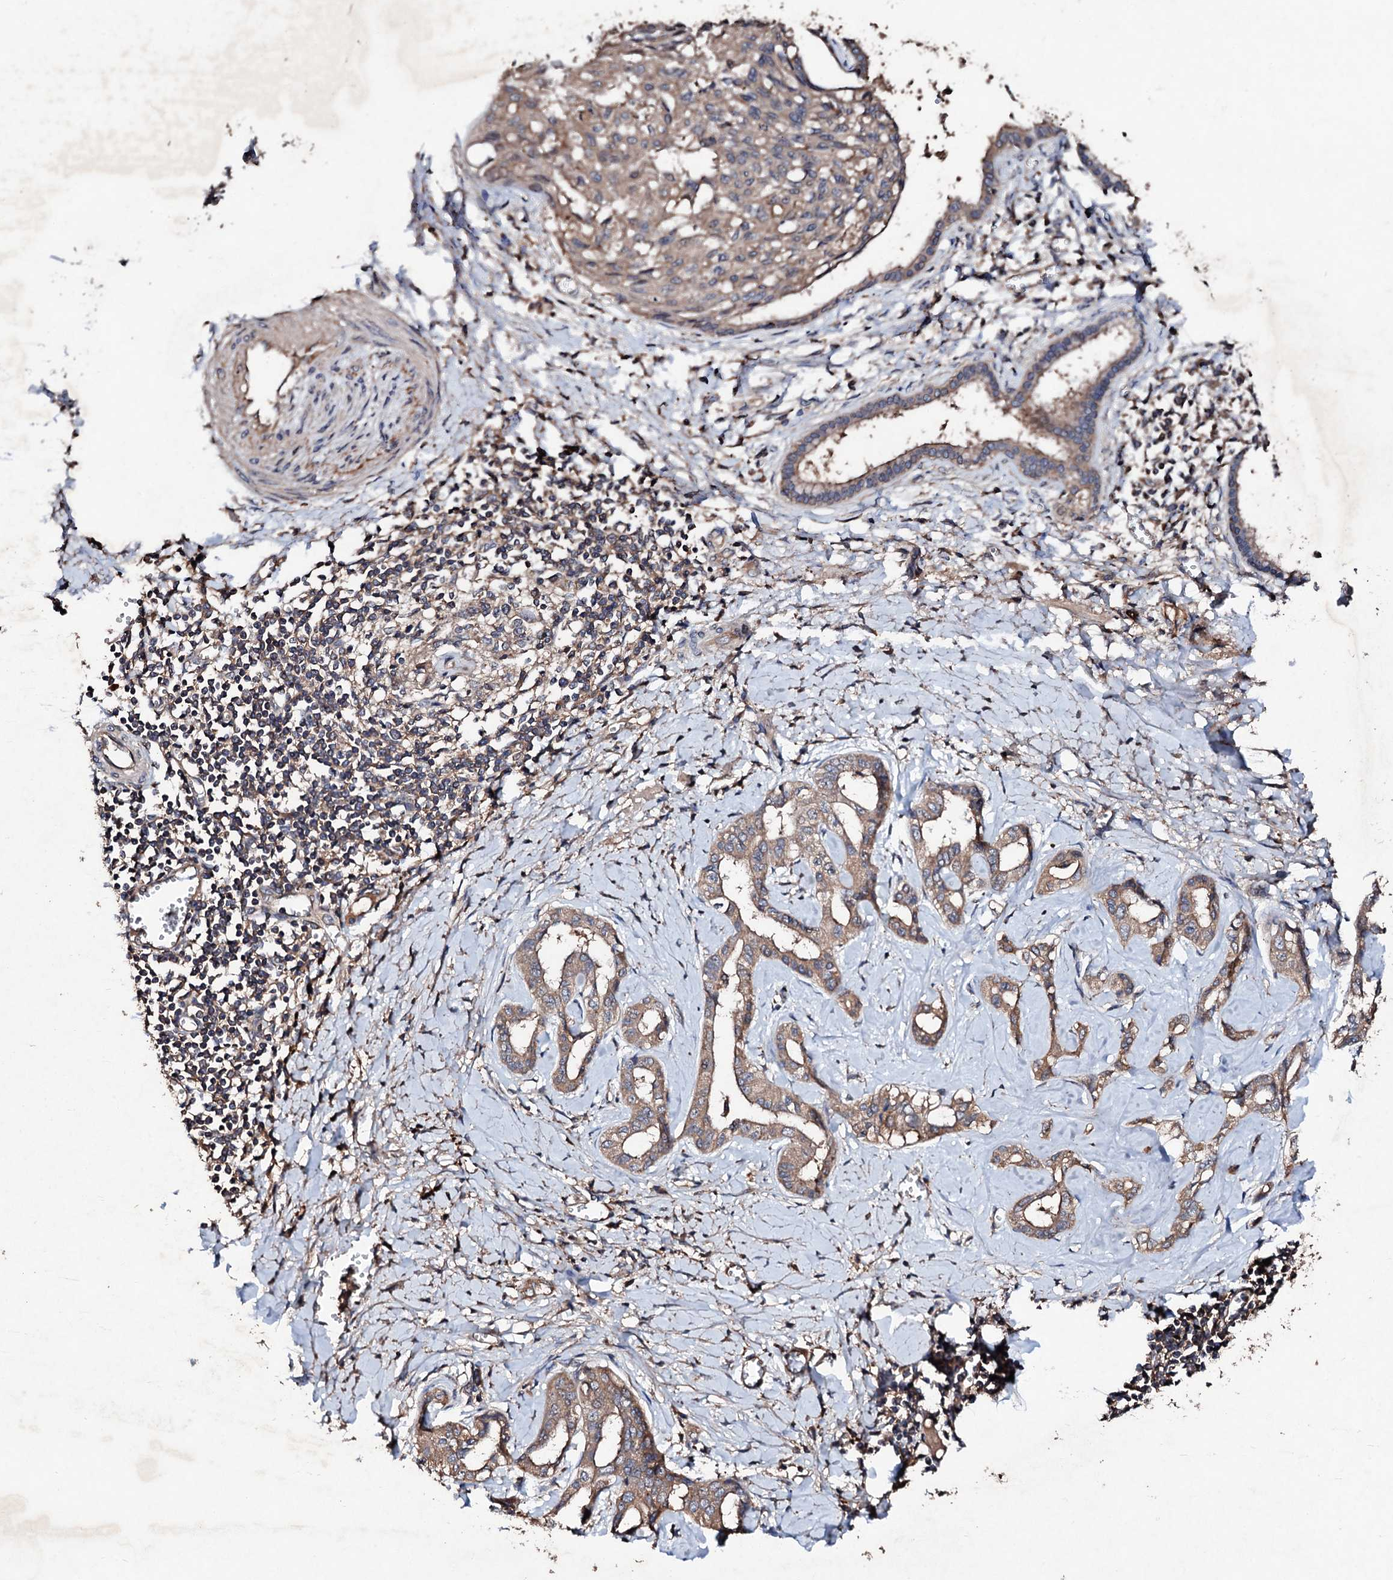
{"staining": {"intensity": "moderate", "quantity": ">75%", "location": "cytoplasmic/membranous"}, "tissue": "liver cancer", "cell_type": "Tumor cells", "image_type": "cancer", "snomed": [{"axis": "morphology", "description": "Cholangiocarcinoma"}, {"axis": "topography", "description": "Liver"}], "caption": "A photomicrograph of cholangiocarcinoma (liver) stained for a protein reveals moderate cytoplasmic/membranous brown staining in tumor cells.", "gene": "KERA", "patient": {"sex": "female", "age": 77}}